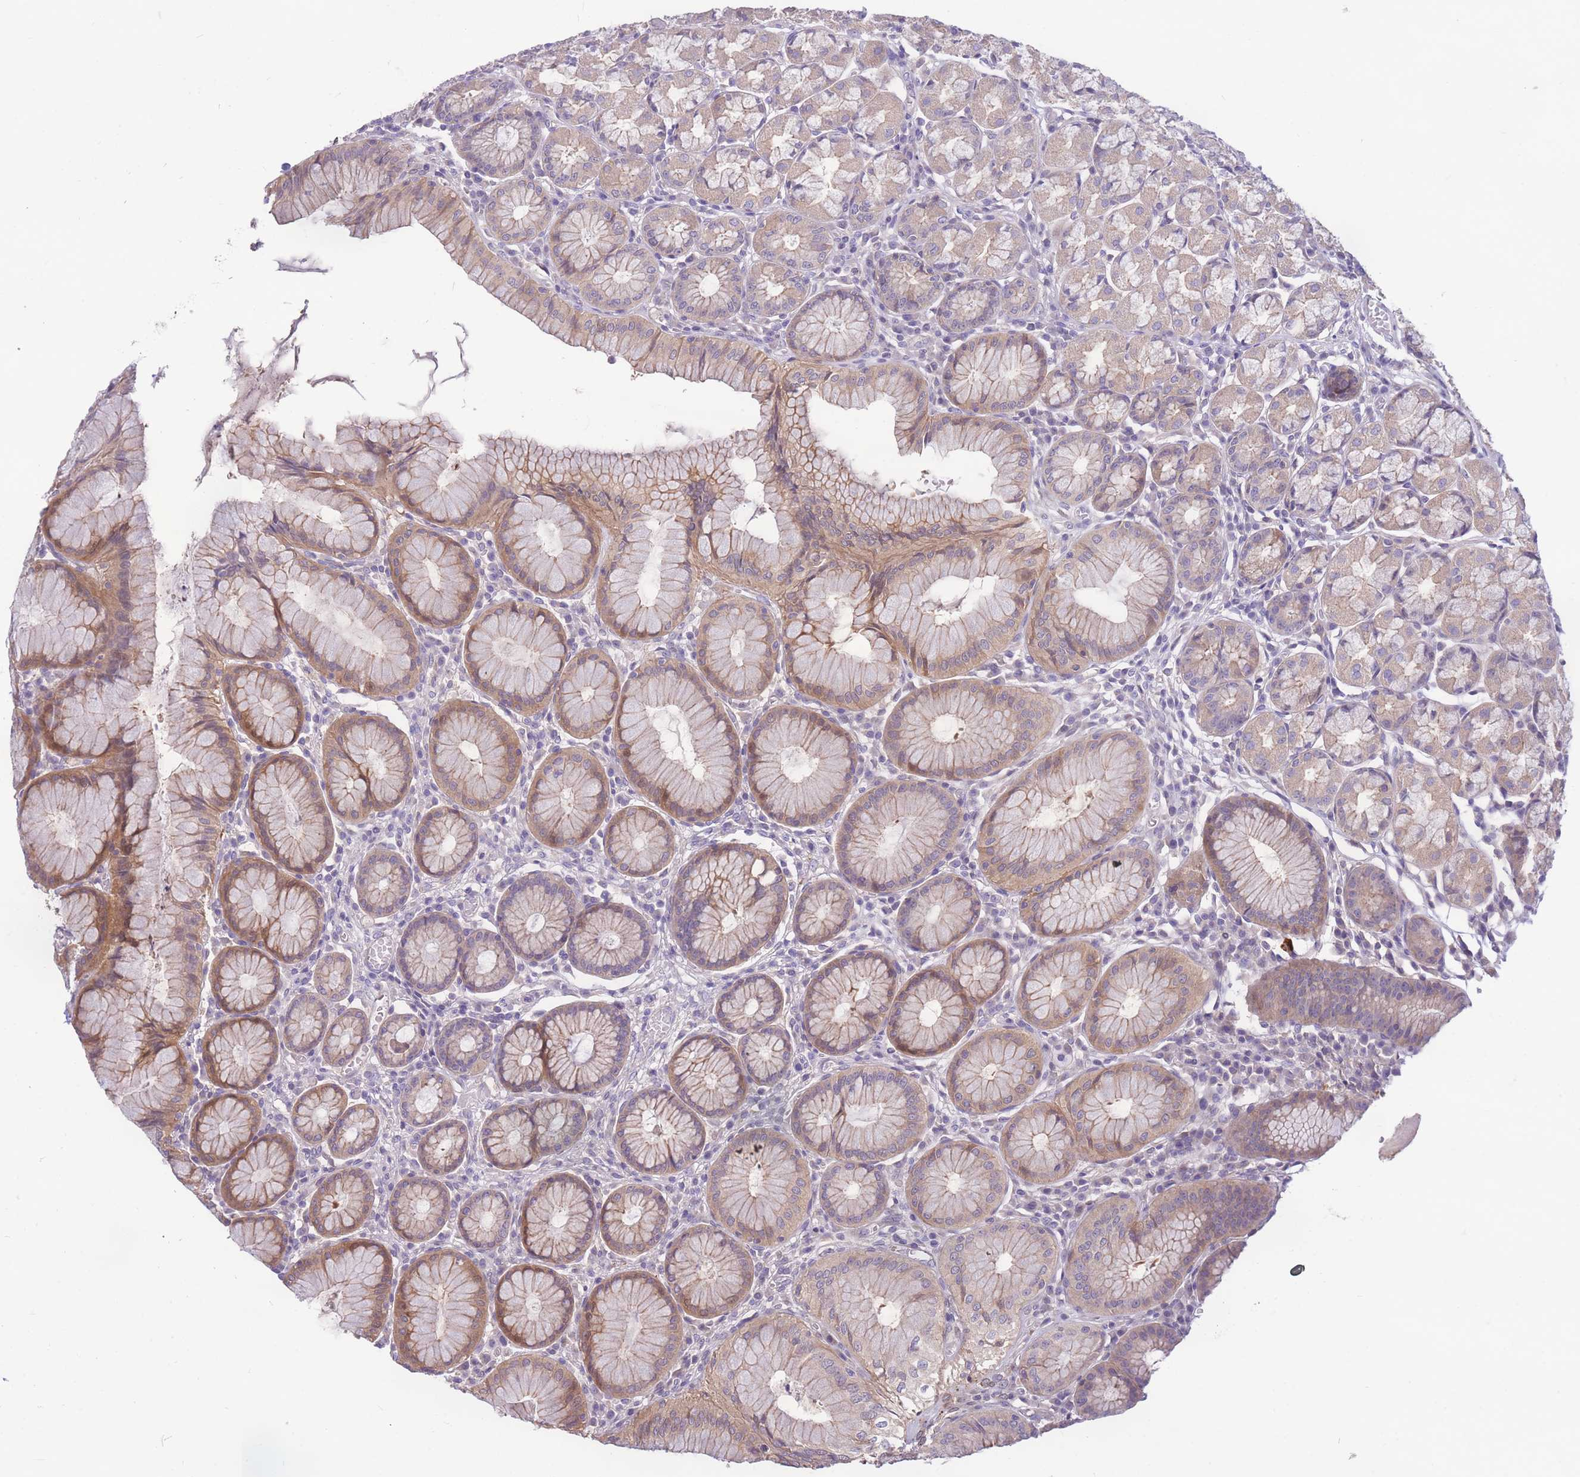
{"staining": {"intensity": "moderate", "quantity": "25%-75%", "location": "cytoplasmic/membranous"}, "tissue": "stomach", "cell_type": "Glandular cells", "image_type": "normal", "snomed": [{"axis": "morphology", "description": "Normal tissue, NOS"}, {"axis": "topography", "description": "Stomach"}], "caption": "Immunohistochemical staining of benign stomach demonstrates moderate cytoplasmic/membranous protein staining in about 25%-75% of glandular cells.", "gene": "OR5T1", "patient": {"sex": "male", "age": 55}}